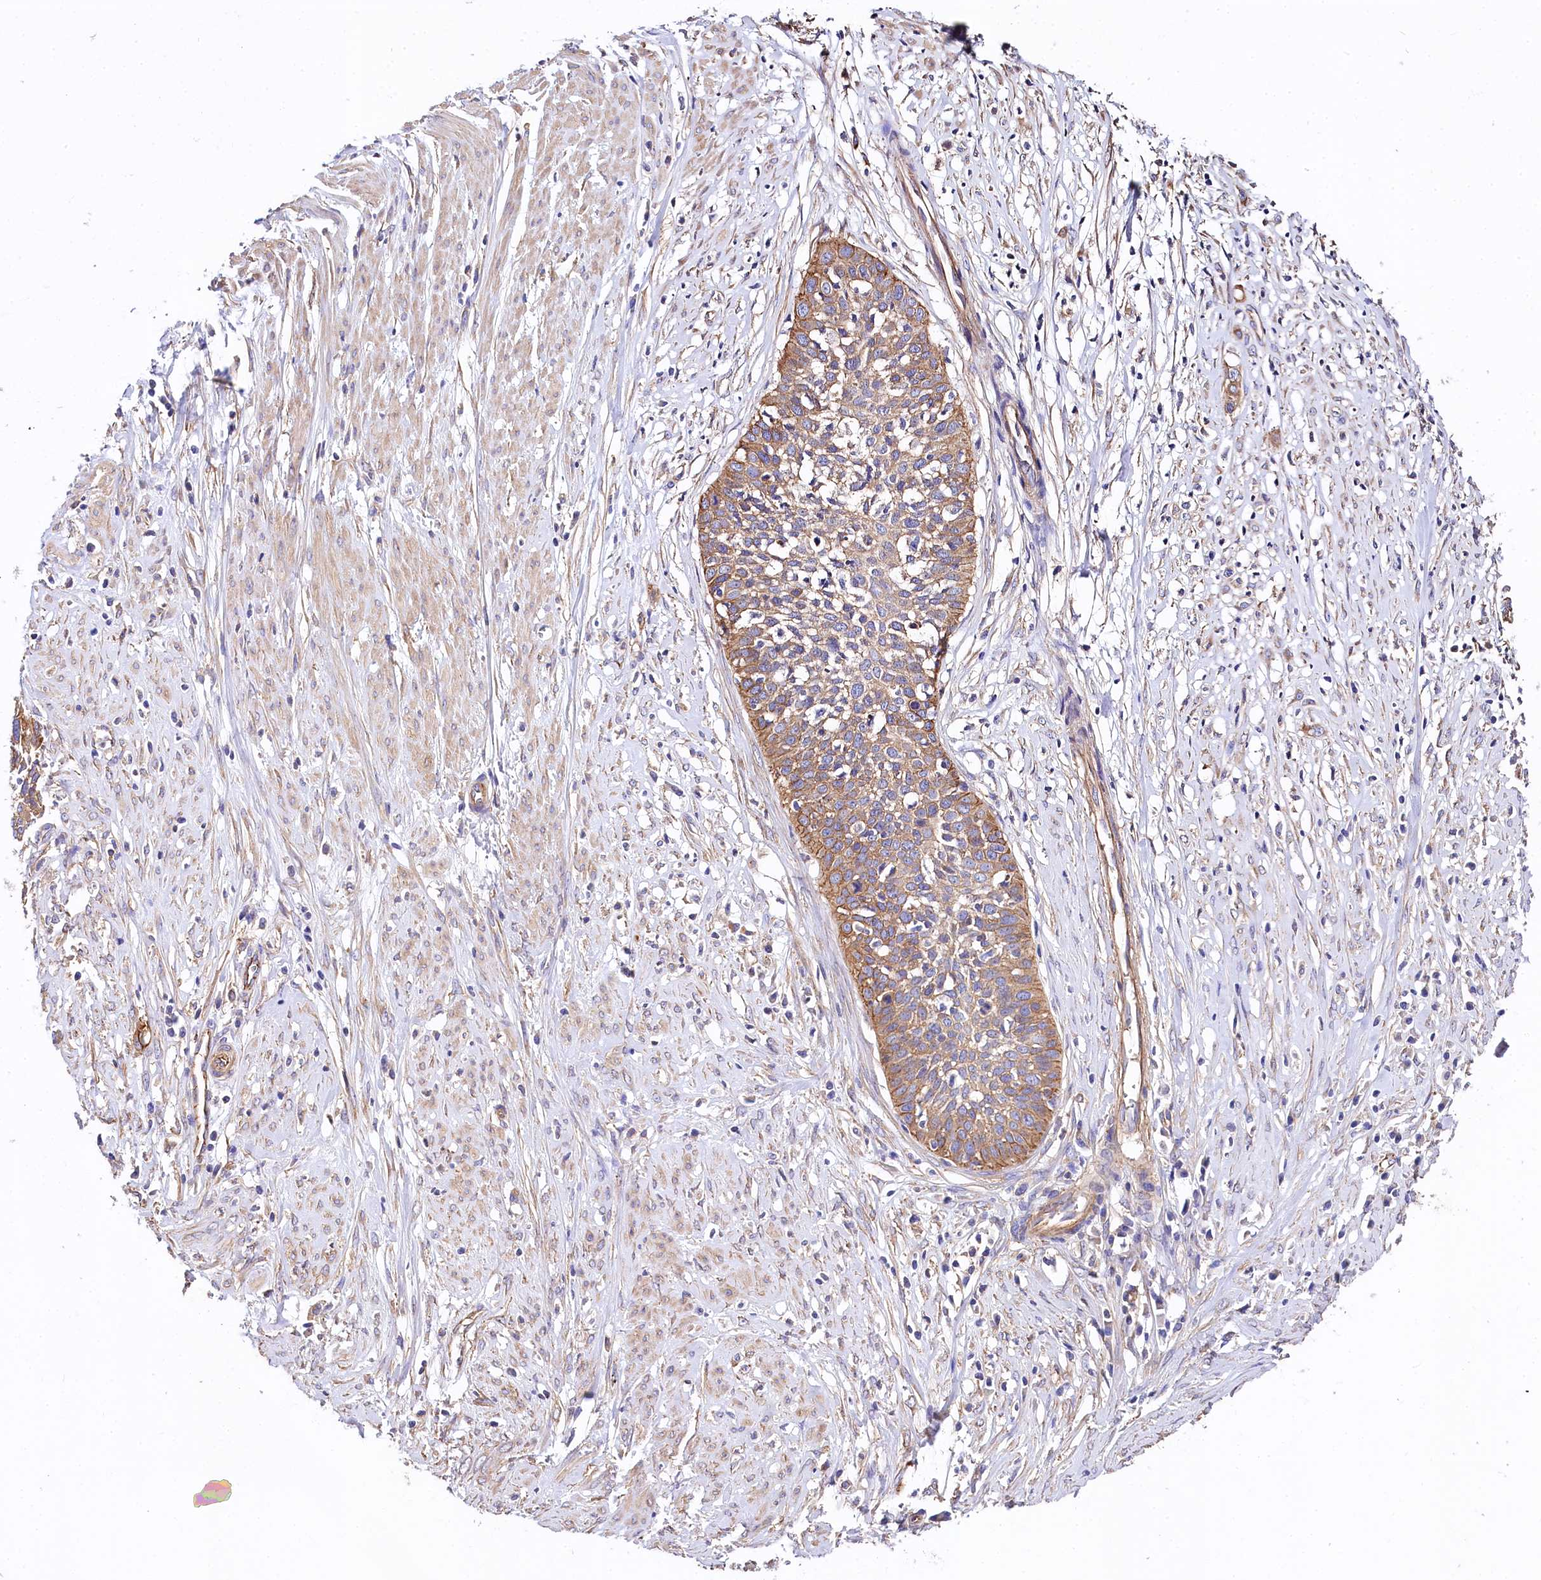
{"staining": {"intensity": "moderate", "quantity": "25%-75%", "location": "cytoplasmic/membranous"}, "tissue": "cervical cancer", "cell_type": "Tumor cells", "image_type": "cancer", "snomed": [{"axis": "morphology", "description": "Squamous cell carcinoma, NOS"}, {"axis": "topography", "description": "Cervix"}], "caption": "Moderate cytoplasmic/membranous expression is identified in approximately 25%-75% of tumor cells in cervical cancer.", "gene": "FCHSD2", "patient": {"sex": "female", "age": 34}}